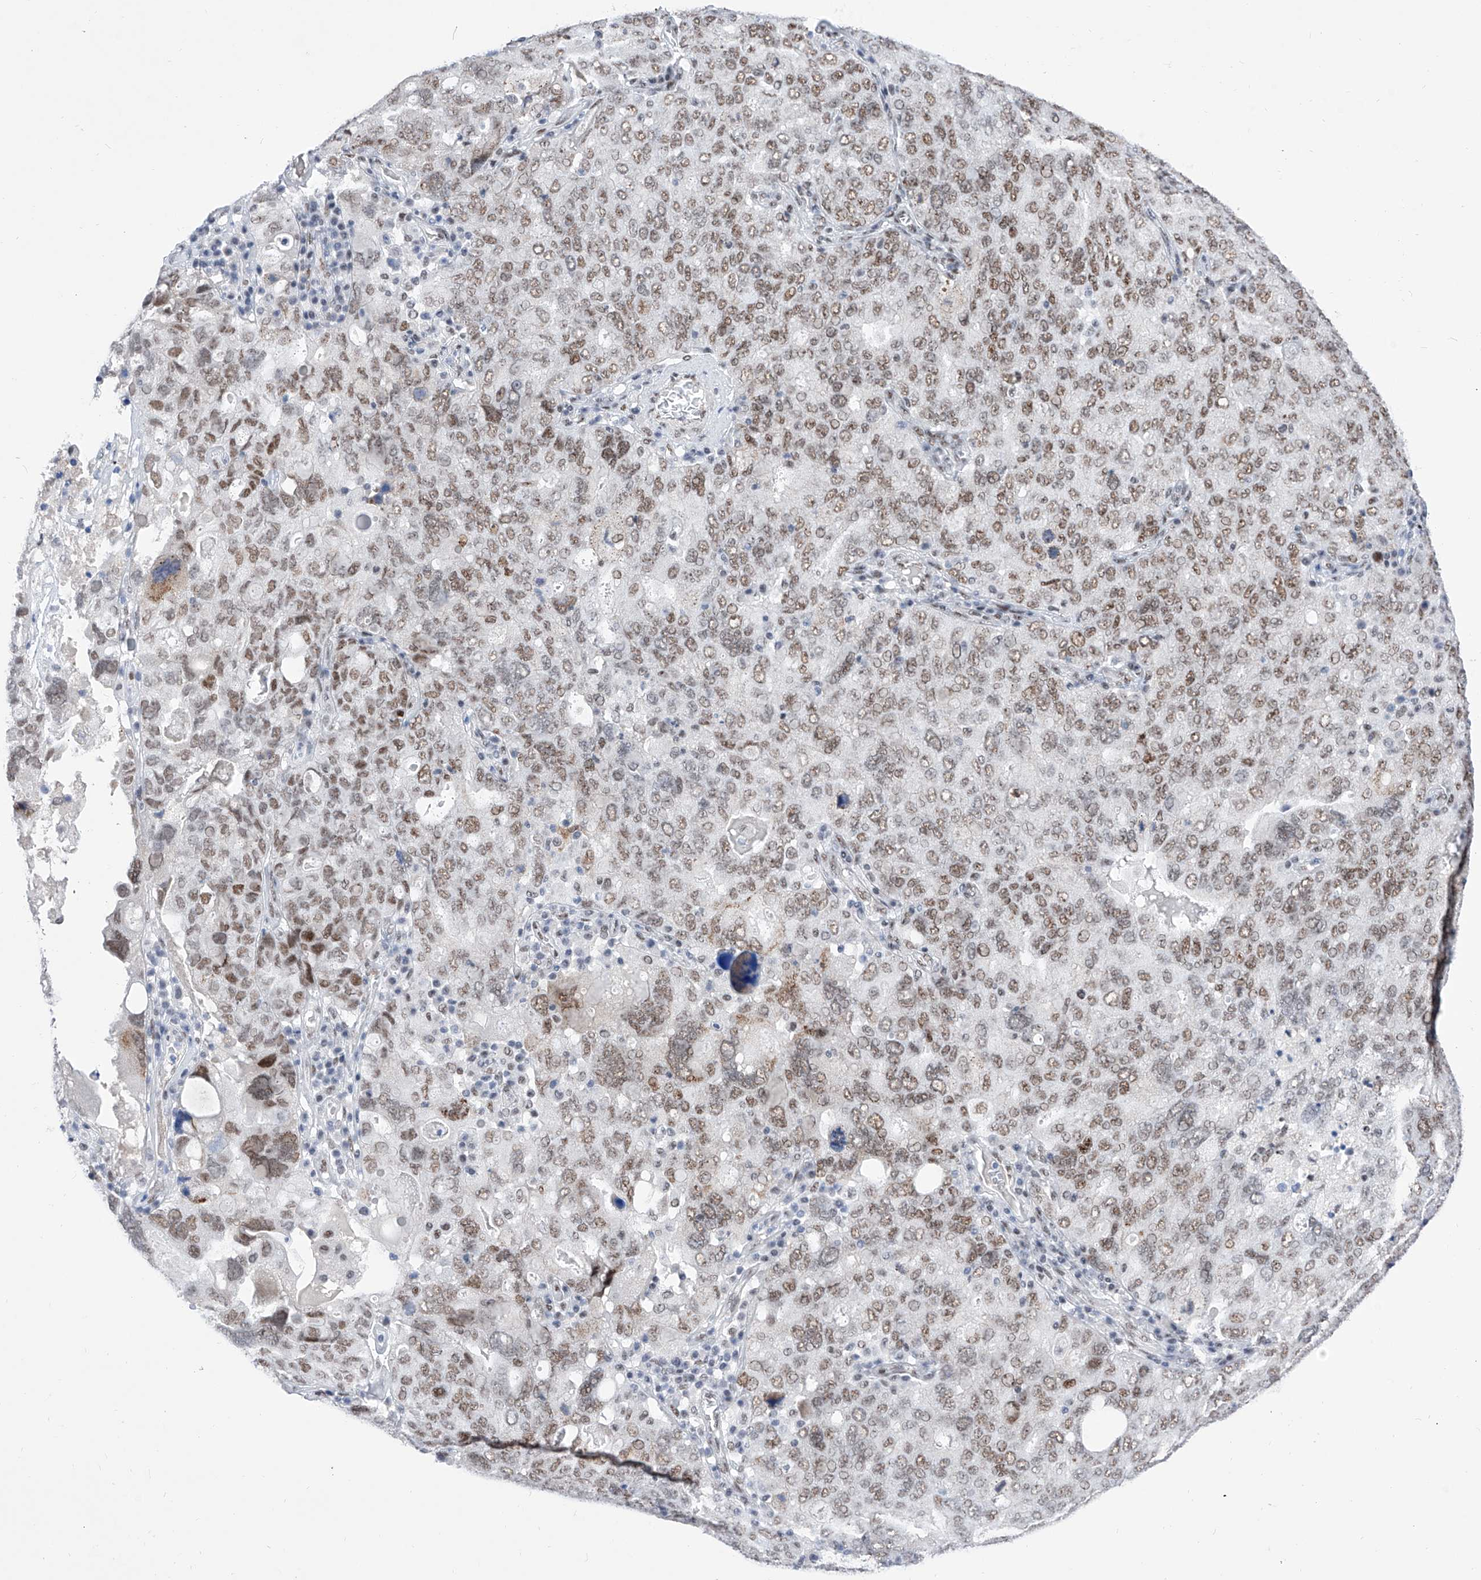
{"staining": {"intensity": "moderate", "quantity": ">75%", "location": "nuclear"}, "tissue": "ovarian cancer", "cell_type": "Tumor cells", "image_type": "cancer", "snomed": [{"axis": "morphology", "description": "Carcinoma, endometroid"}, {"axis": "topography", "description": "Ovary"}], "caption": "High-power microscopy captured an IHC image of endometroid carcinoma (ovarian), revealing moderate nuclear staining in approximately >75% of tumor cells. The staining was performed using DAB, with brown indicating positive protein expression. Nuclei are stained blue with hematoxylin.", "gene": "ATN1", "patient": {"sex": "female", "age": 62}}